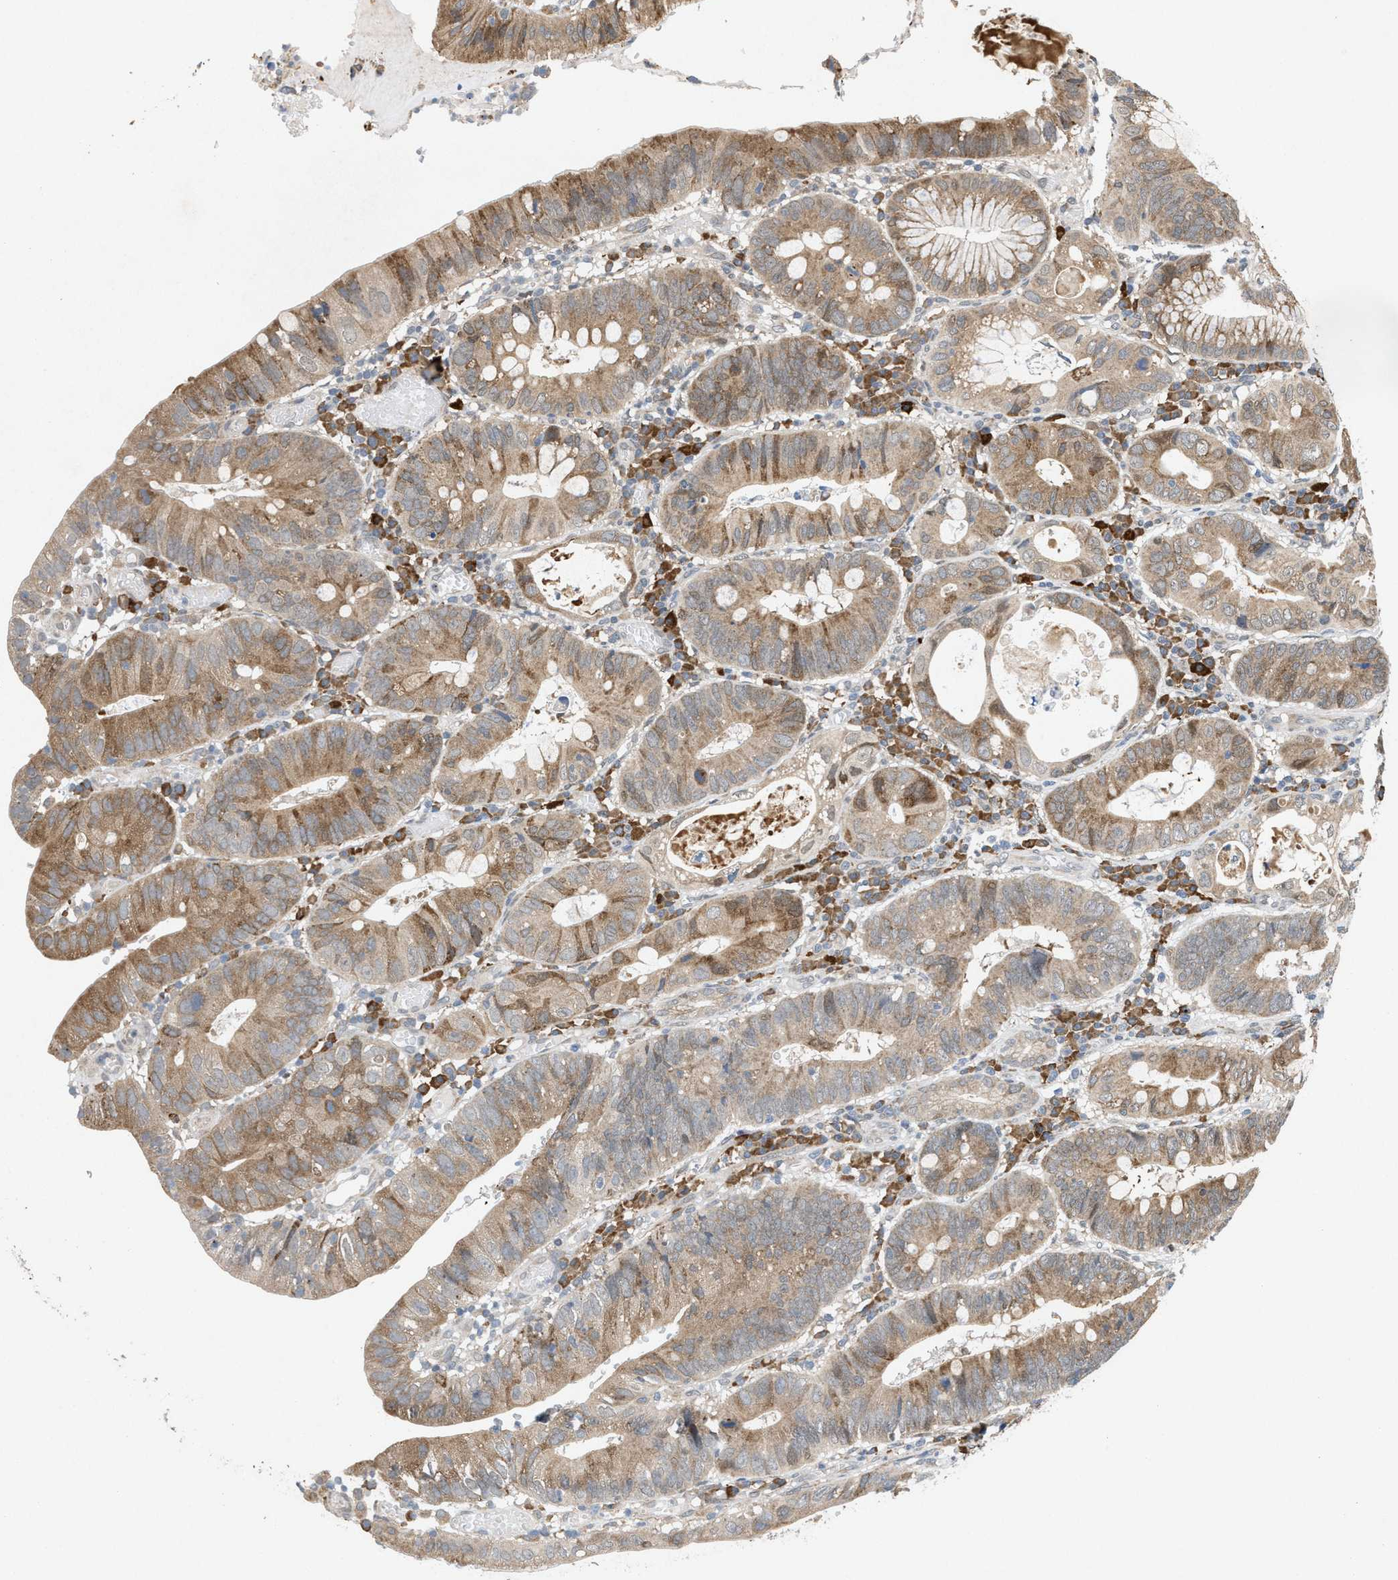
{"staining": {"intensity": "moderate", "quantity": ">75%", "location": "cytoplasmic/membranous"}, "tissue": "stomach cancer", "cell_type": "Tumor cells", "image_type": "cancer", "snomed": [{"axis": "morphology", "description": "Adenocarcinoma, NOS"}, {"axis": "topography", "description": "Stomach"}], "caption": "Immunohistochemical staining of human stomach cancer reveals moderate cytoplasmic/membranous protein positivity in approximately >75% of tumor cells.", "gene": "MFSD6", "patient": {"sex": "male", "age": 59}}